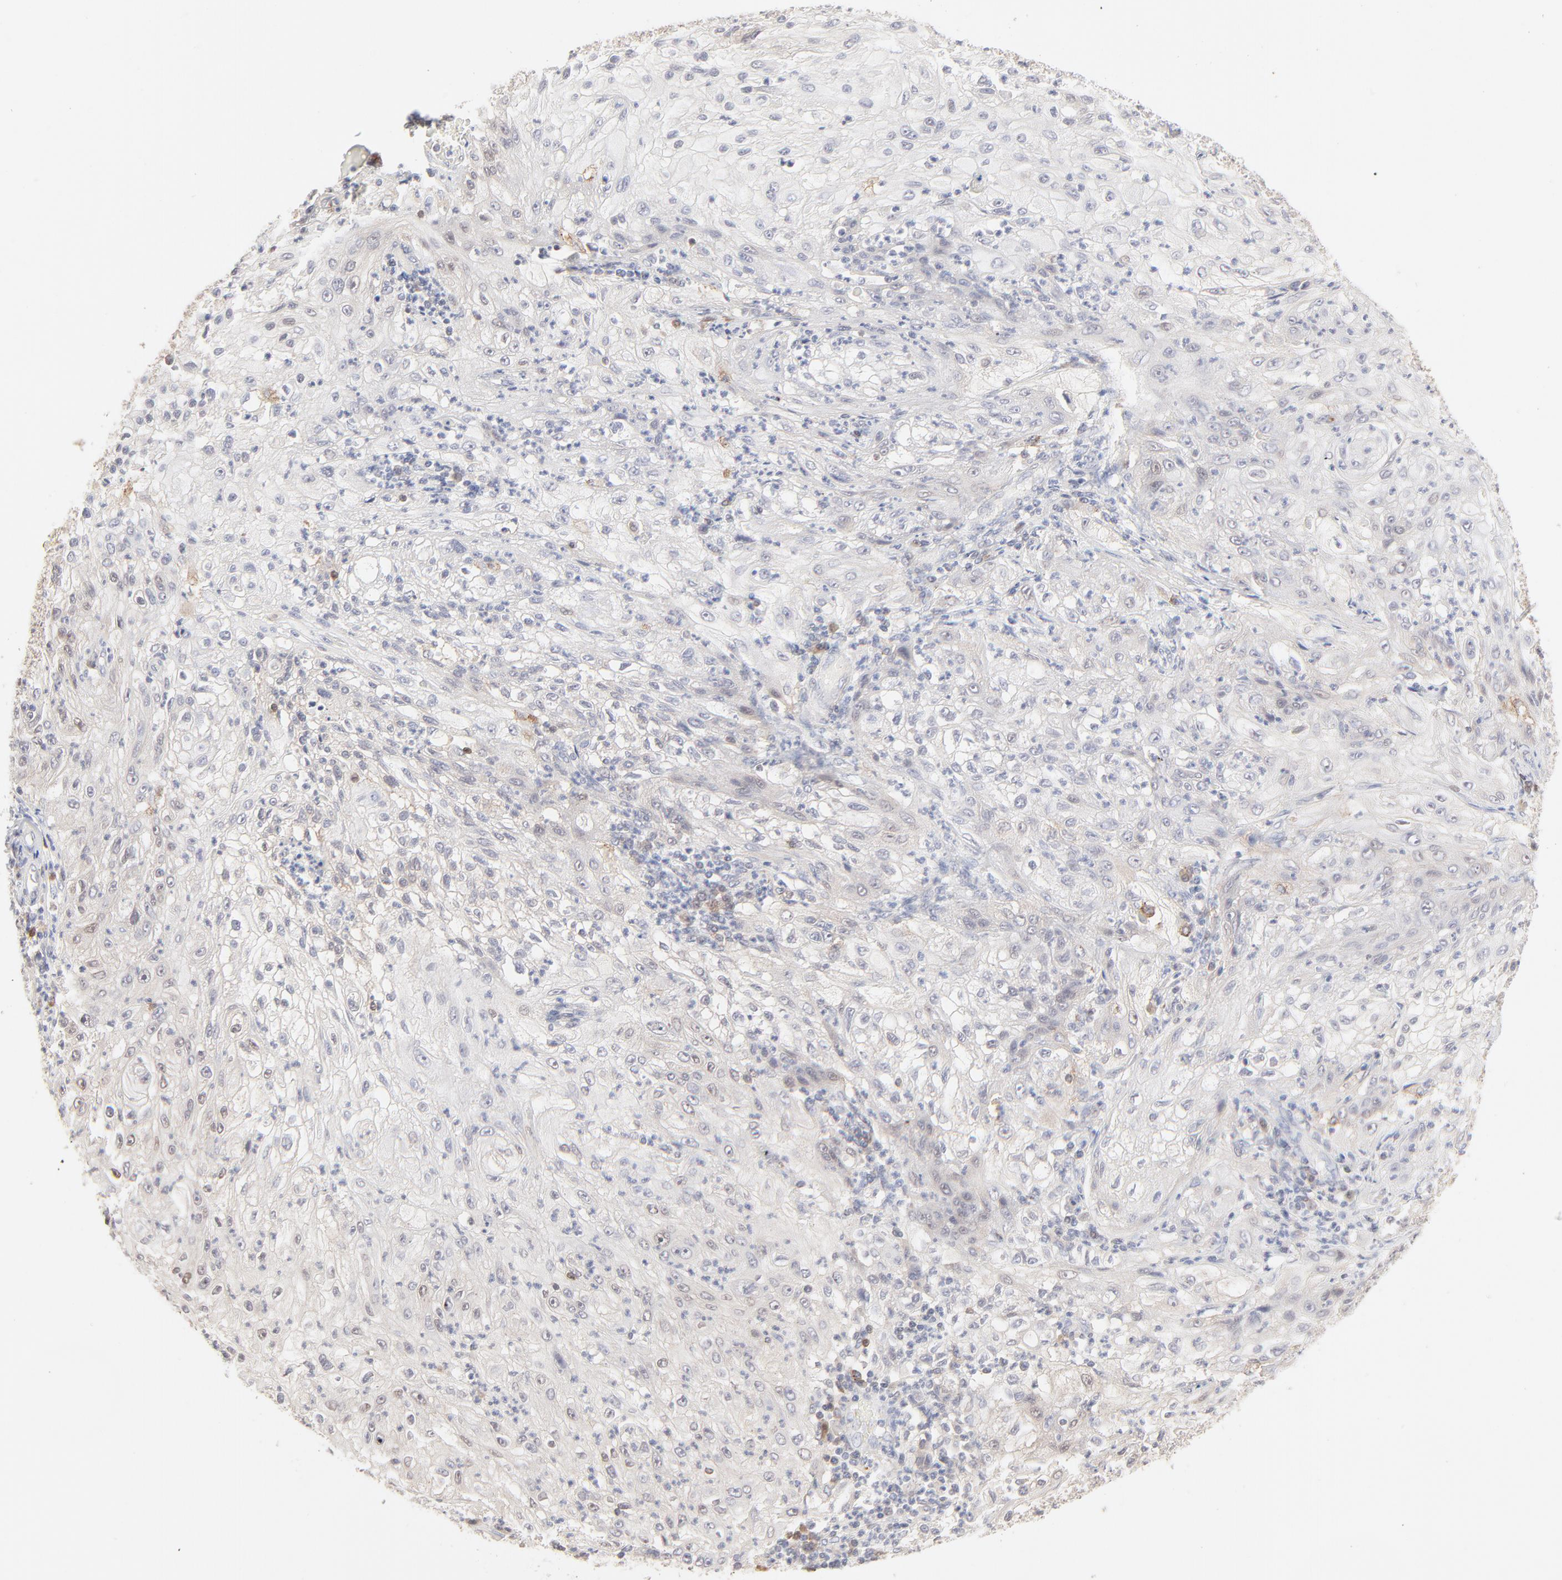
{"staining": {"intensity": "negative", "quantity": "none", "location": "none"}, "tissue": "lung cancer", "cell_type": "Tumor cells", "image_type": "cancer", "snomed": [{"axis": "morphology", "description": "Inflammation, NOS"}, {"axis": "morphology", "description": "Squamous cell carcinoma, NOS"}, {"axis": "topography", "description": "Lymph node"}, {"axis": "topography", "description": "Soft tissue"}, {"axis": "topography", "description": "Lung"}], "caption": "This is an immunohistochemistry (IHC) image of lung cancer (squamous cell carcinoma). There is no expression in tumor cells.", "gene": "CDK6", "patient": {"sex": "male", "age": 66}}